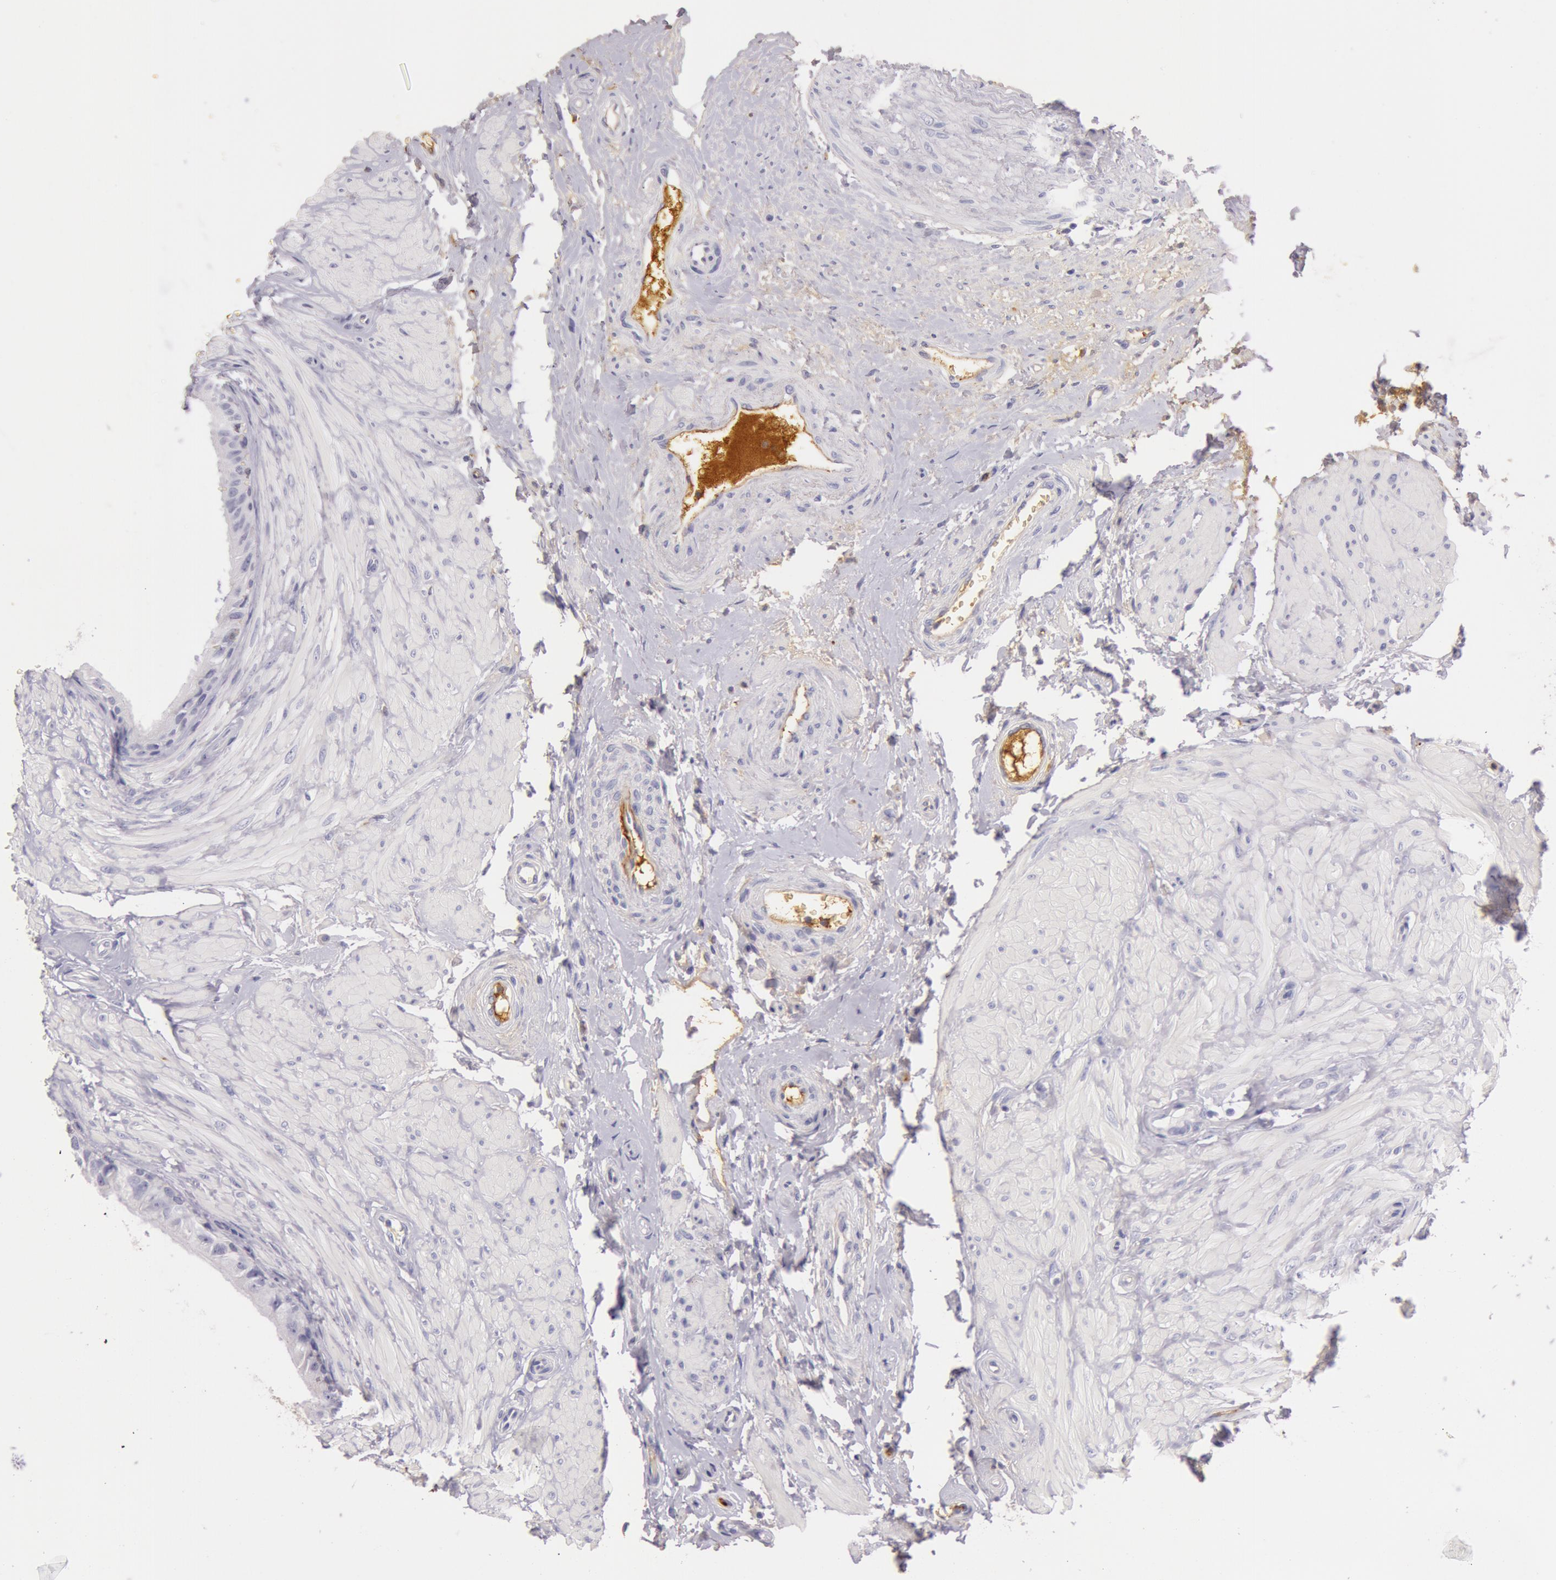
{"staining": {"intensity": "negative", "quantity": "none", "location": "none"}, "tissue": "epididymis", "cell_type": "Glandular cells", "image_type": "normal", "snomed": [{"axis": "morphology", "description": "Normal tissue, NOS"}, {"axis": "topography", "description": "Epididymis"}], "caption": "The image reveals no staining of glandular cells in benign epididymis. The staining was performed using DAB to visualize the protein expression in brown, while the nuclei were stained in blue with hematoxylin (Magnification: 20x).", "gene": "C4BPA", "patient": {"sex": "male", "age": 68}}